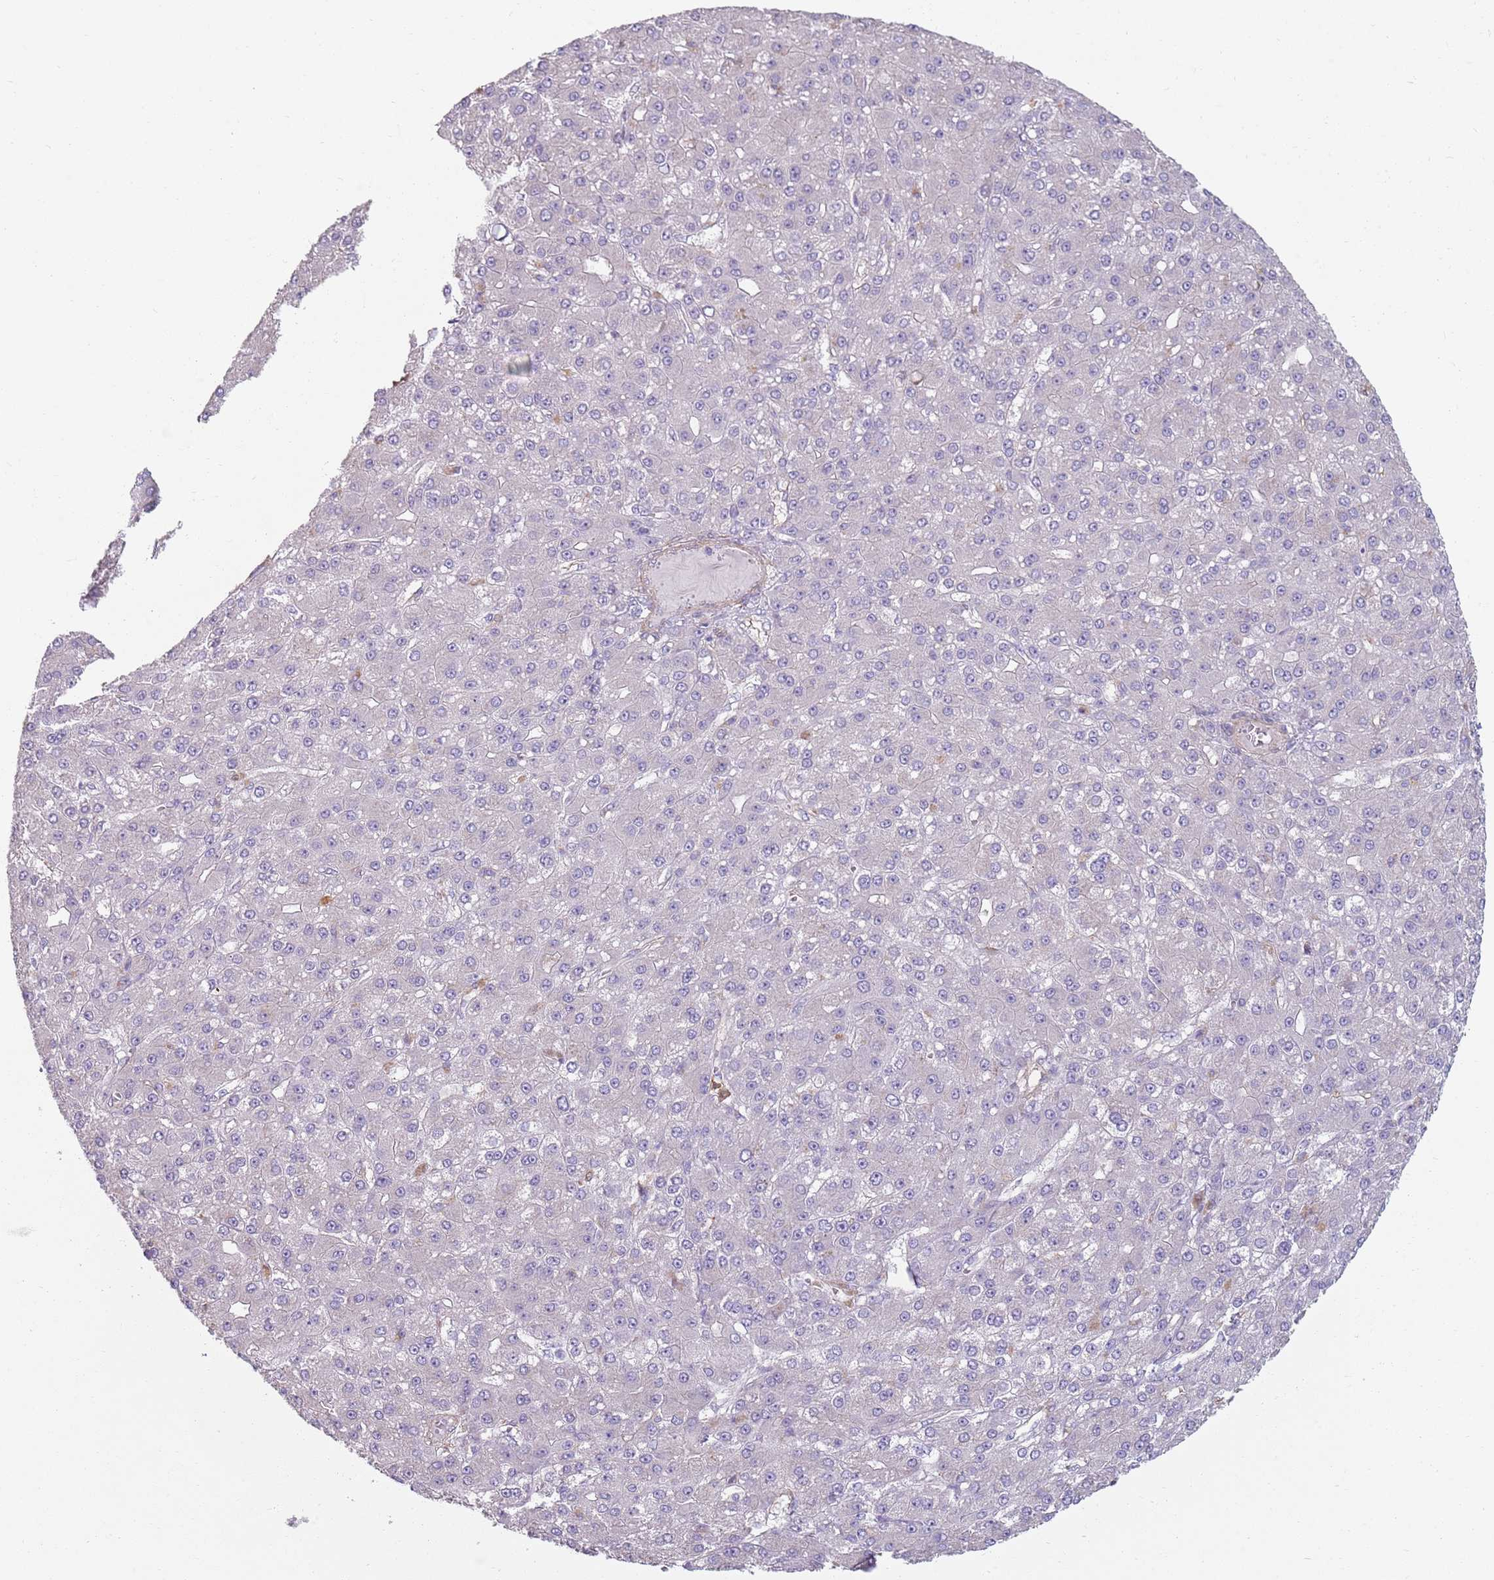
{"staining": {"intensity": "negative", "quantity": "none", "location": "none"}, "tissue": "liver cancer", "cell_type": "Tumor cells", "image_type": "cancer", "snomed": [{"axis": "morphology", "description": "Carcinoma, Hepatocellular, NOS"}, {"axis": "topography", "description": "Liver"}], "caption": "This is a image of immunohistochemistry (IHC) staining of liver cancer (hepatocellular carcinoma), which shows no expression in tumor cells.", "gene": "PHLPP2", "patient": {"sex": "male", "age": 67}}